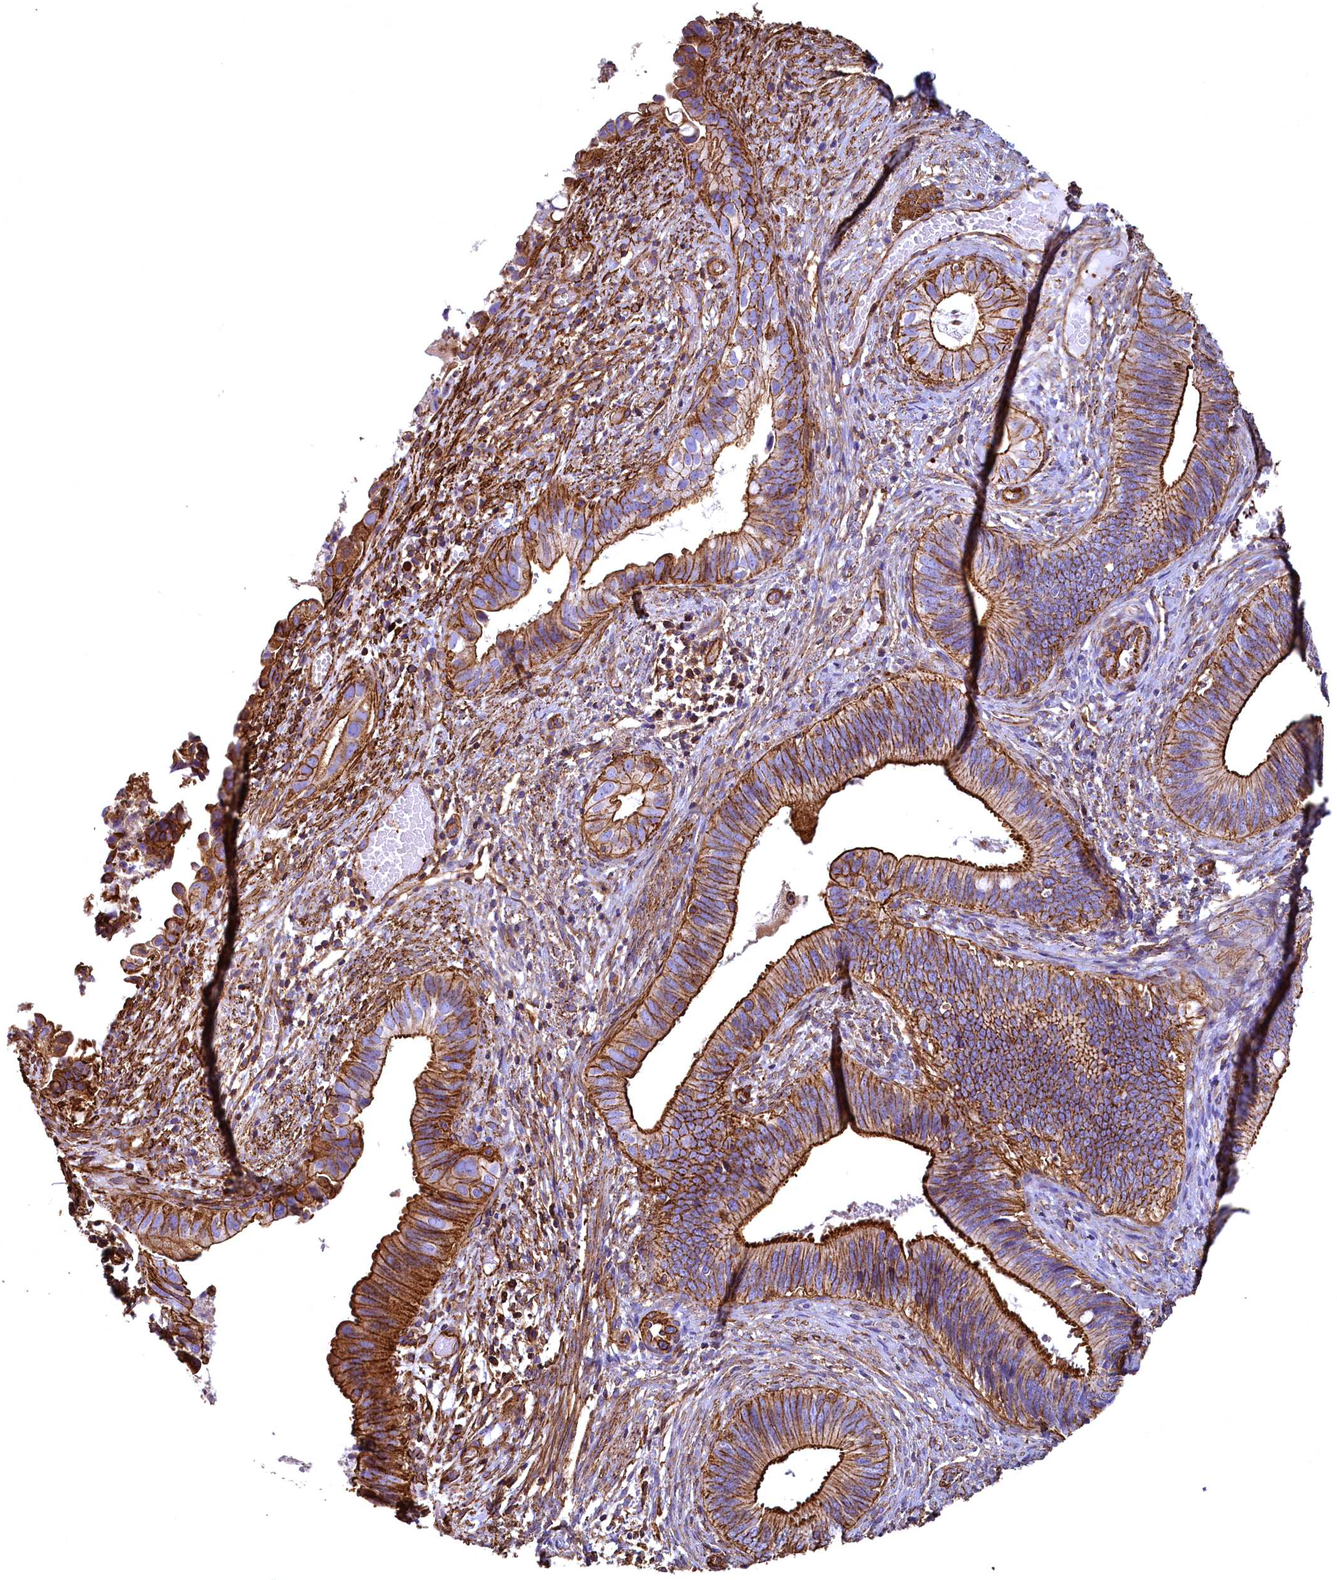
{"staining": {"intensity": "strong", "quantity": ">75%", "location": "cytoplasmic/membranous"}, "tissue": "cervical cancer", "cell_type": "Tumor cells", "image_type": "cancer", "snomed": [{"axis": "morphology", "description": "Adenocarcinoma, NOS"}, {"axis": "topography", "description": "Cervix"}], "caption": "Adenocarcinoma (cervical) tissue exhibits strong cytoplasmic/membranous expression in about >75% of tumor cells, visualized by immunohistochemistry.", "gene": "THBS1", "patient": {"sex": "female", "age": 42}}